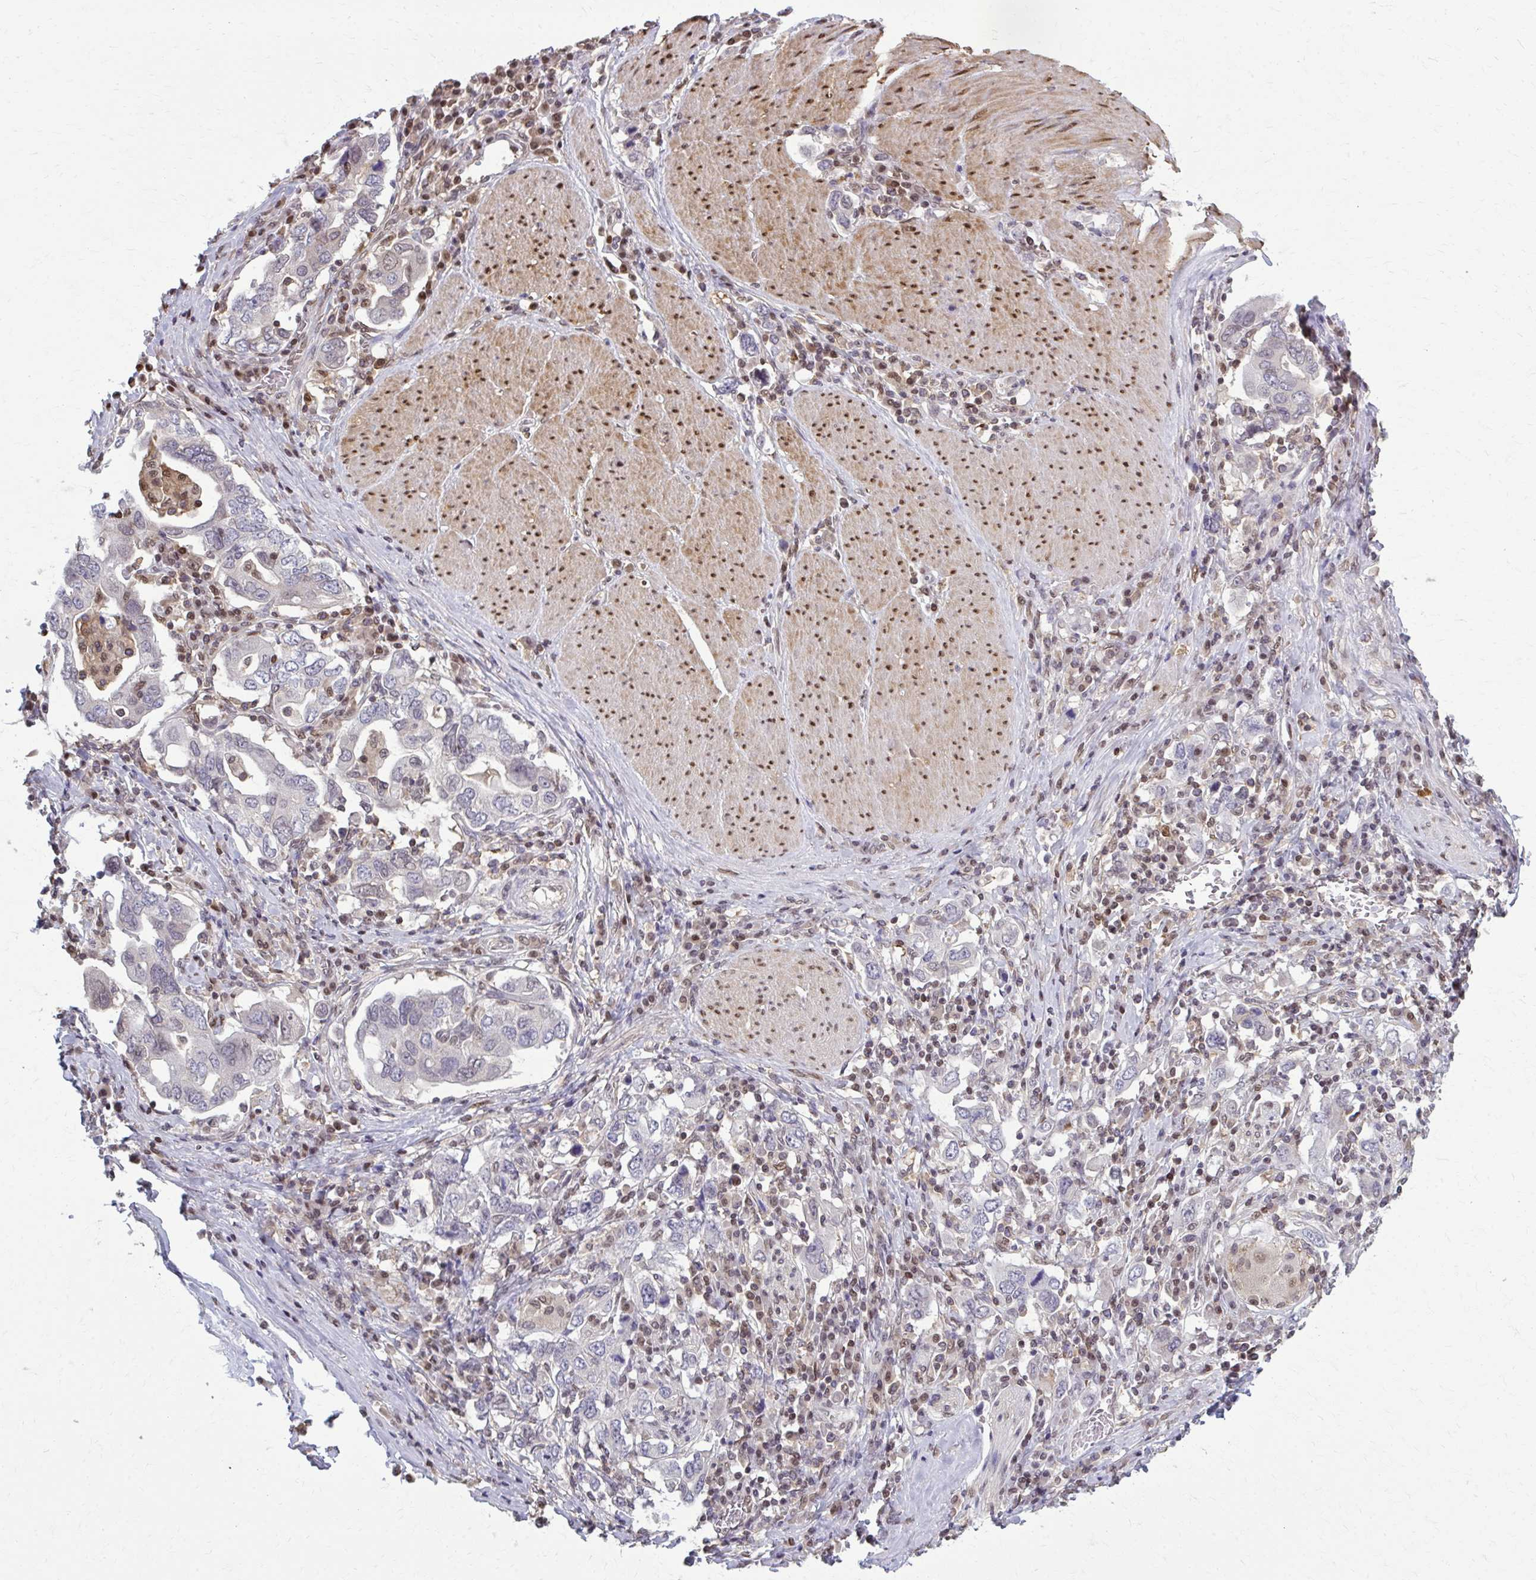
{"staining": {"intensity": "negative", "quantity": "none", "location": "none"}, "tissue": "stomach cancer", "cell_type": "Tumor cells", "image_type": "cancer", "snomed": [{"axis": "morphology", "description": "Adenocarcinoma, NOS"}, {"axis": "topography", "description": "Stomach, upper"}, {"axis": "topography", "description": "Stomach"}], "caption": "Immunohistochemical staining of stomach cancer shows no significant staining in tumor cells.", "gene": "MDH1", "patient": {"sex": "male", "age": 62}}